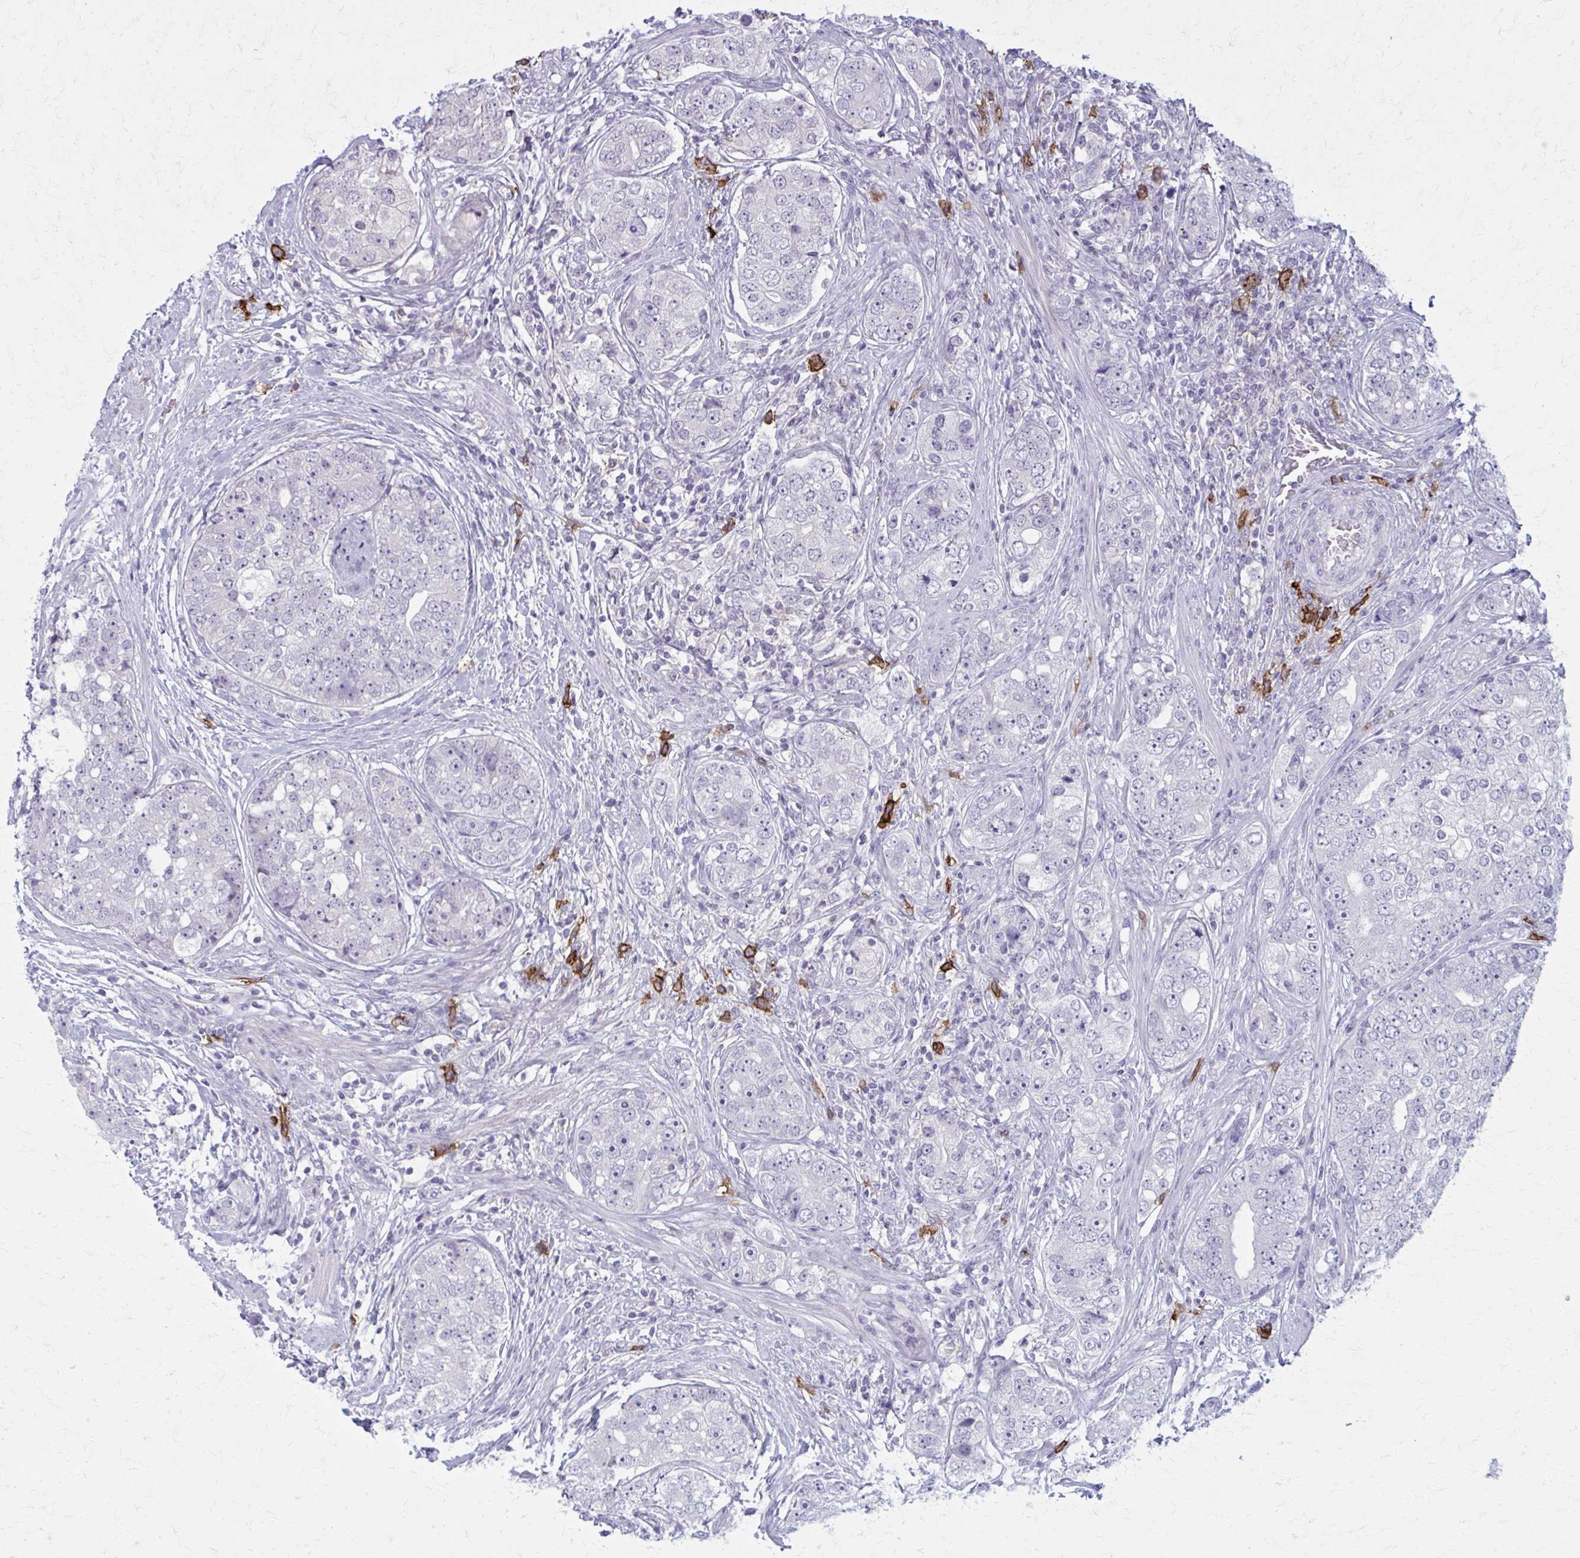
{"staining": {"intensity": "negative", "quantity": "none", "location": "none"}, "tissue": "prostate cancer", "cell_type": "Tumor cells", "image_type": "cancer", "snomed": [{"axis": "morphology", "description": "Adenocarcinoma, High grade"}, {"axis": "topography", "description": "Prostate"}], "caption": "Immunohistochemistry (IHC) of prostate adenocarcinoma (high-grade) demonstrates no staining in tumor cells.", "gene": "CD38", "patient": {"sex": "male", "age": 60}}